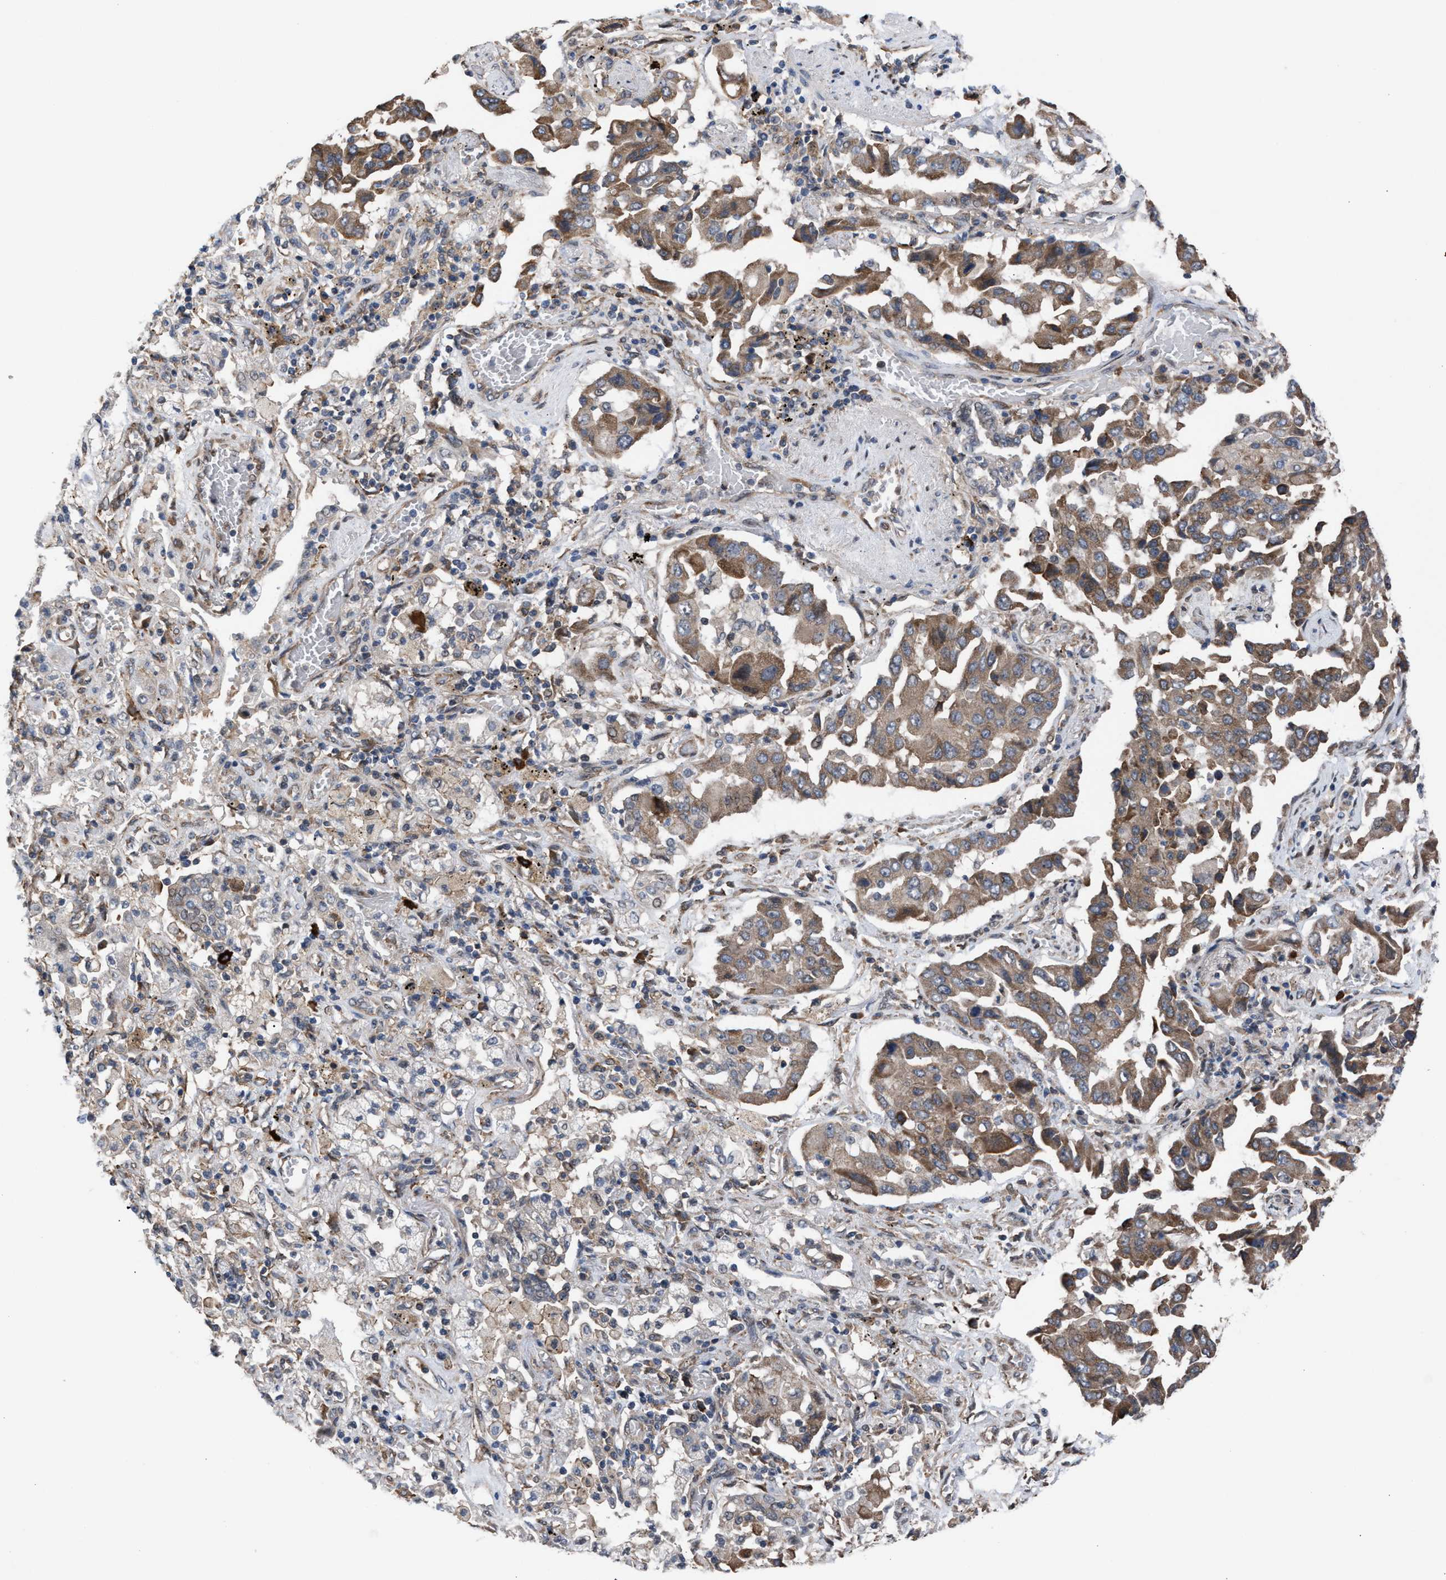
{"staining": {"intensity": "moderate", "quantity": ">75%", "location": "cytoplasmic/membranous"}, "tissue": "lung cancer", "cell_type": "Tumor cells", "image_type": "cancer", "snomed": [{"axis": "morphology", "description": "Adenocarcinoma, NOS"}, {"axis": "topography", "description": "Lung"}], "caption": "A brown stain shows moderate cytoplasmic/membranous expression of a protein in lung adenocarcinoma tumor cells. (DAB IHC, brown staining for protein, blue staining for nuclei).", "gene": "TP53BP2", "patient": {"sex": "female", "age": 65}}